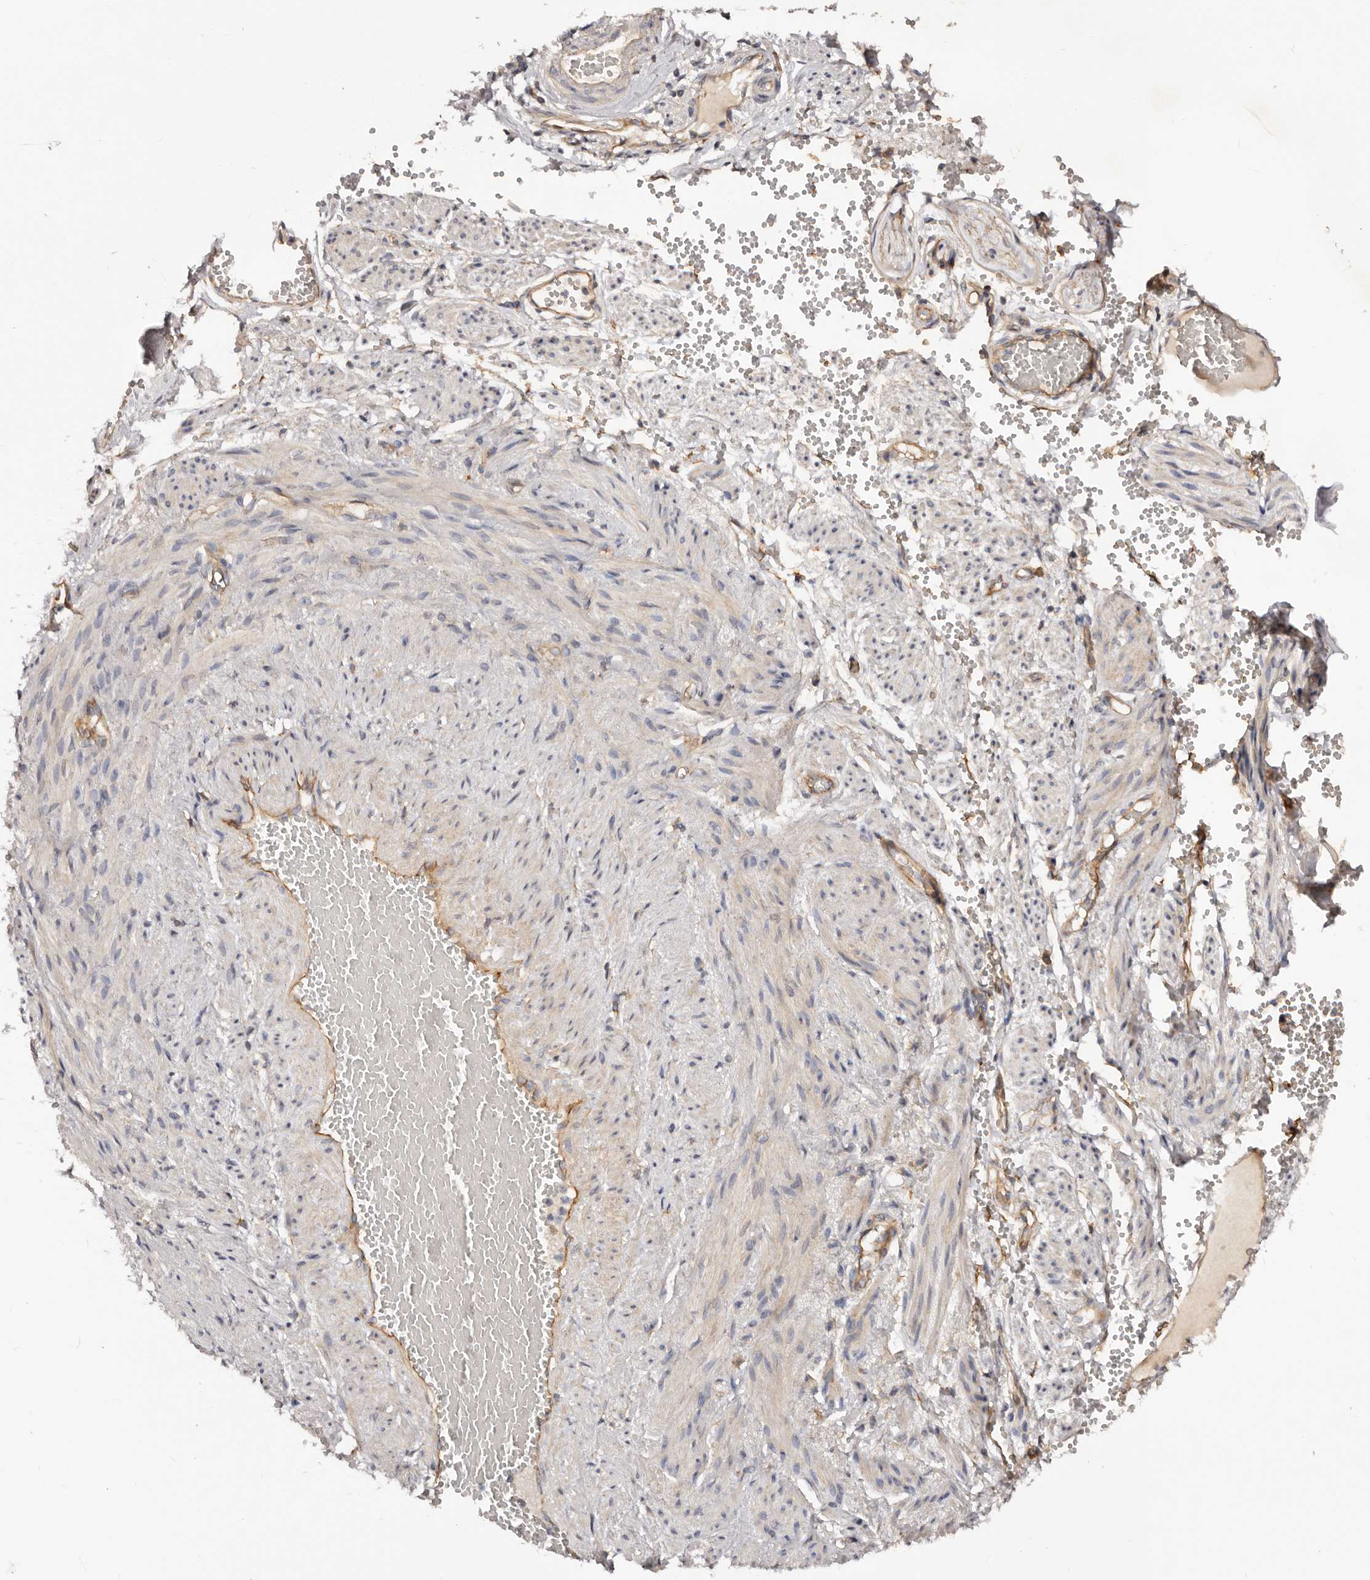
{"staining": {"intensity": "moderate", "quantity": "25%-75%", "location": "cytoplasmic/membranous"}, "tissue": "adipose tissue", "cell_type": "Adipocytes", "image_type": "normal", "snomed": [{"axis": "morphology", "description": "Normal tissue, NOS"}, {"axis": "topography", "description": "Smooth muscle"}, {"axis": "topography", "description": "Peripheral nerve tissue"}], "caption": "Adipose tissue stained with DAB (3,3'-diaminobenzidine) IHC demonstrates medium levels of moderate cytoplasmic/membranous staining in about 25%-75% of adipocytes.", "gene": "DMRT2", "patient": {"sex": "female", "age": 39}}